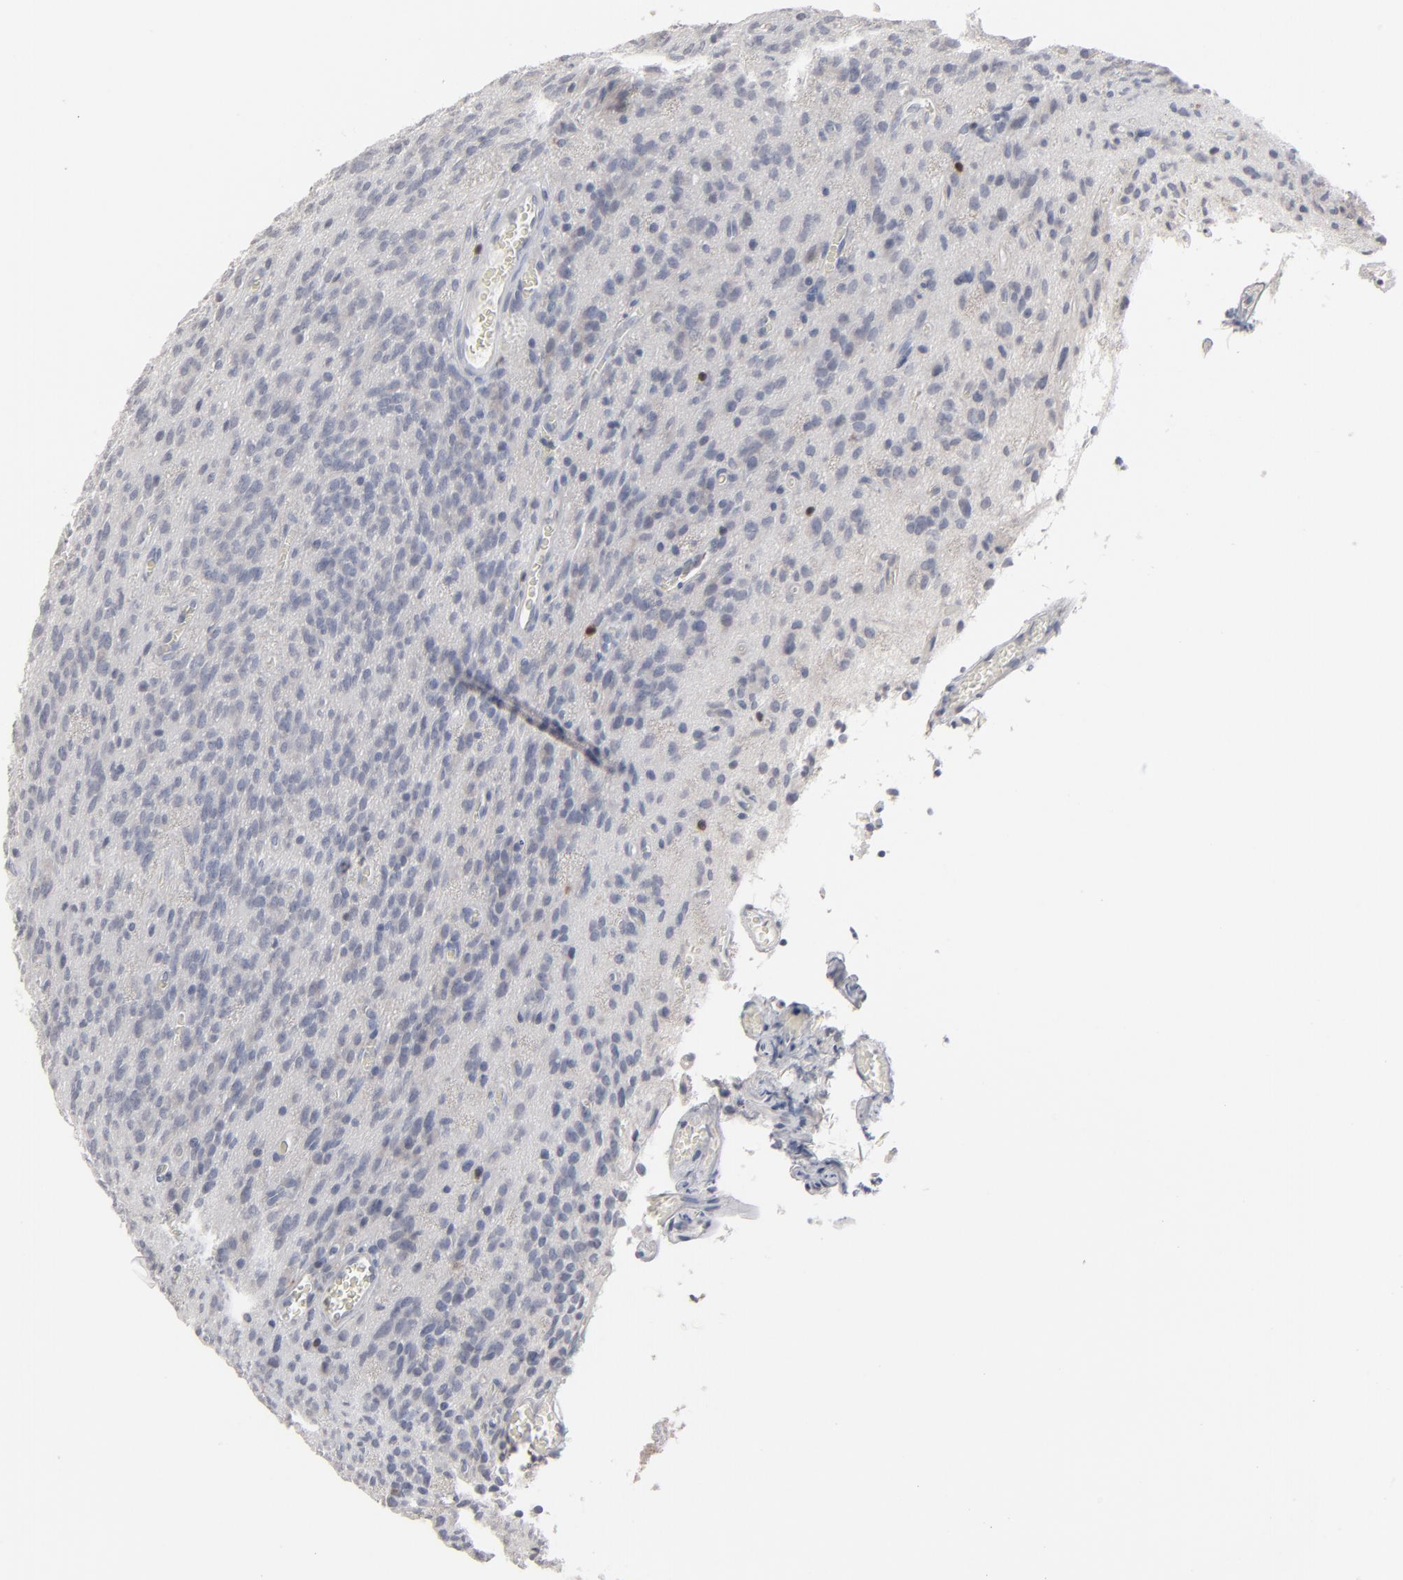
{"staining": {"intensity": "negative", "quantity": "none", "location": "none"}, "tissue": "glioma", "cell_type": "Tumor cells", "image_type": "cancer", "snomed": [{"axis": "morphology", "description": "Glioma, malignant, Low grade"}, {"axis": "topography", "description": "Brain"}], "caption": "Malignant glioma (low-grade) was stained to show a protein in brown. There is no significant staining in tumor cells.", "gene": "STAT4", "patient": {"sex": "female", "age": 15}}